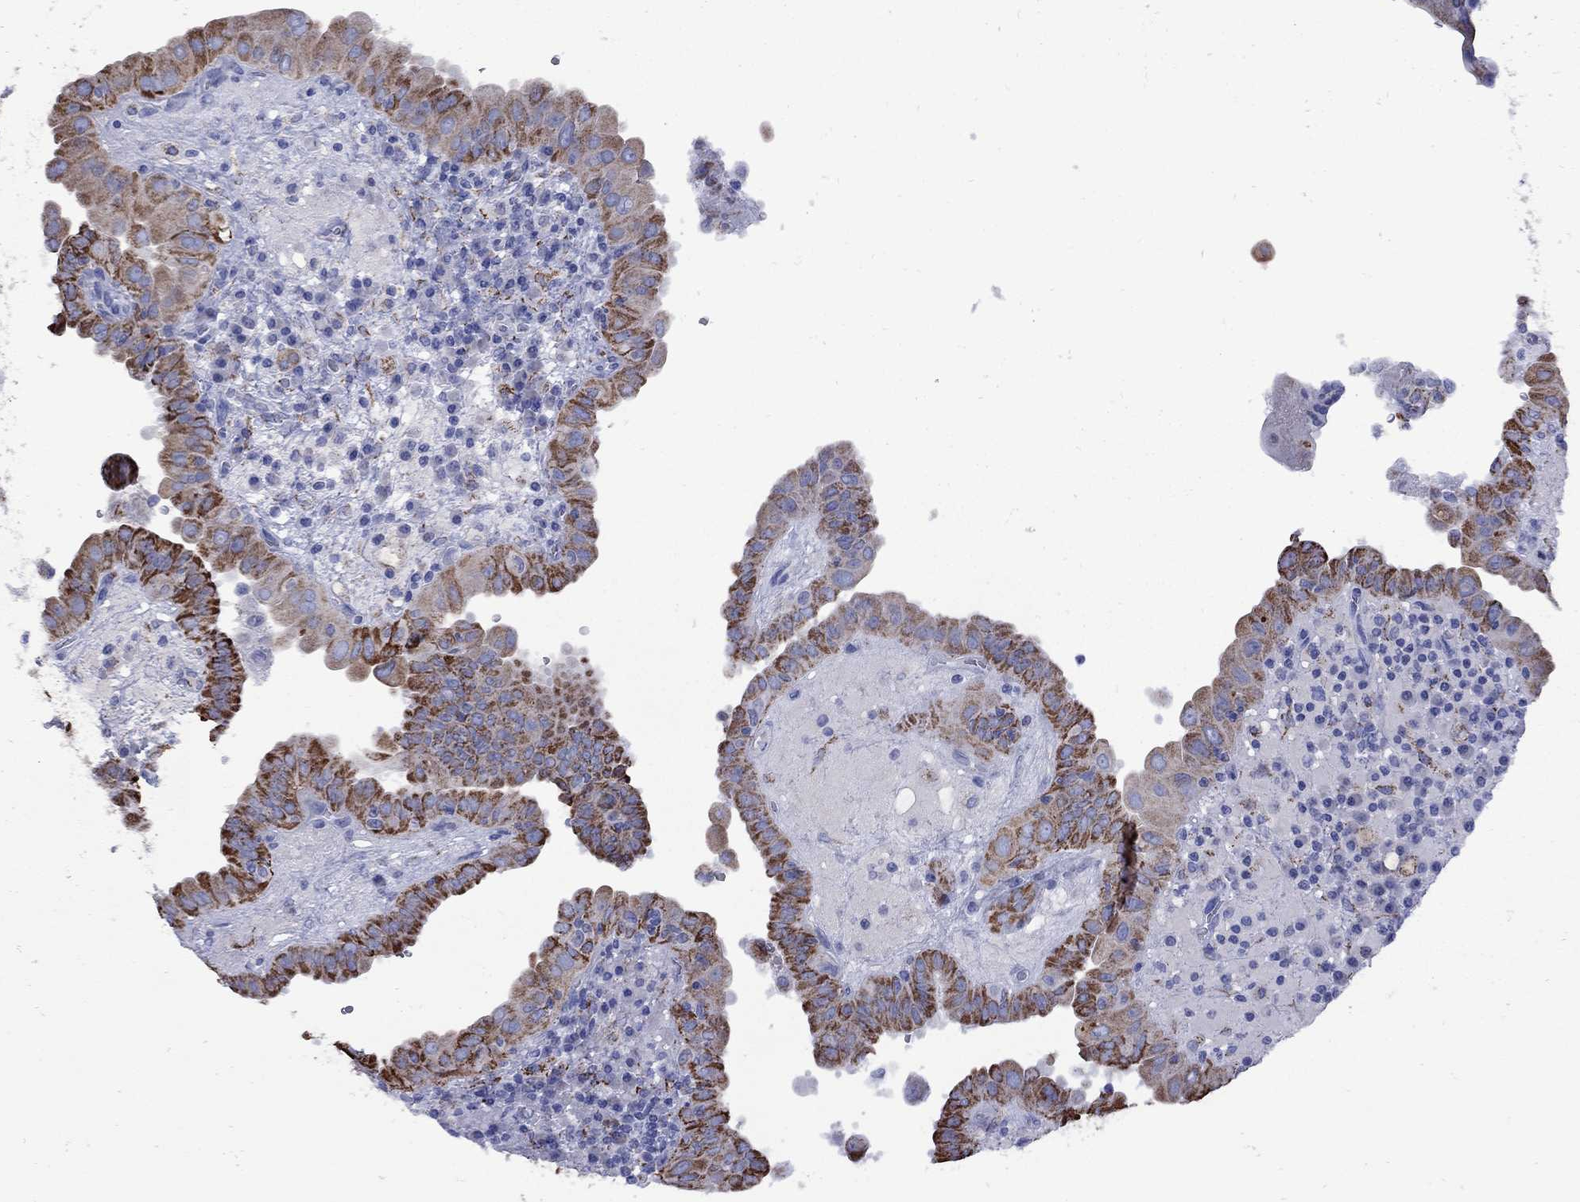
{"staining": {"intensity": "strong", "quantity": "25%-75%", "location": "cytoplasmic/membranous"}, "tissue": "thyroid cancer", "cell_type": "Tumor cells", "image_type": "cancer", "snomed": [{"axis": "morphology", "description": "Papillary adenocarcinoma, NOS"}, {"axis": "topography", "description": "Thyroid gland"}], "caption": "IHC (DAB (3,3'-diaminobenzidine)) staining of thyroid cancer (papillary adenocarcinoma) exhibits strong cytoplasmic/membranous protein staining in approximately 25%-75% of tumor cells.", "gene": "SESTD1", "patient": {"sex": "female", "age": 37}}